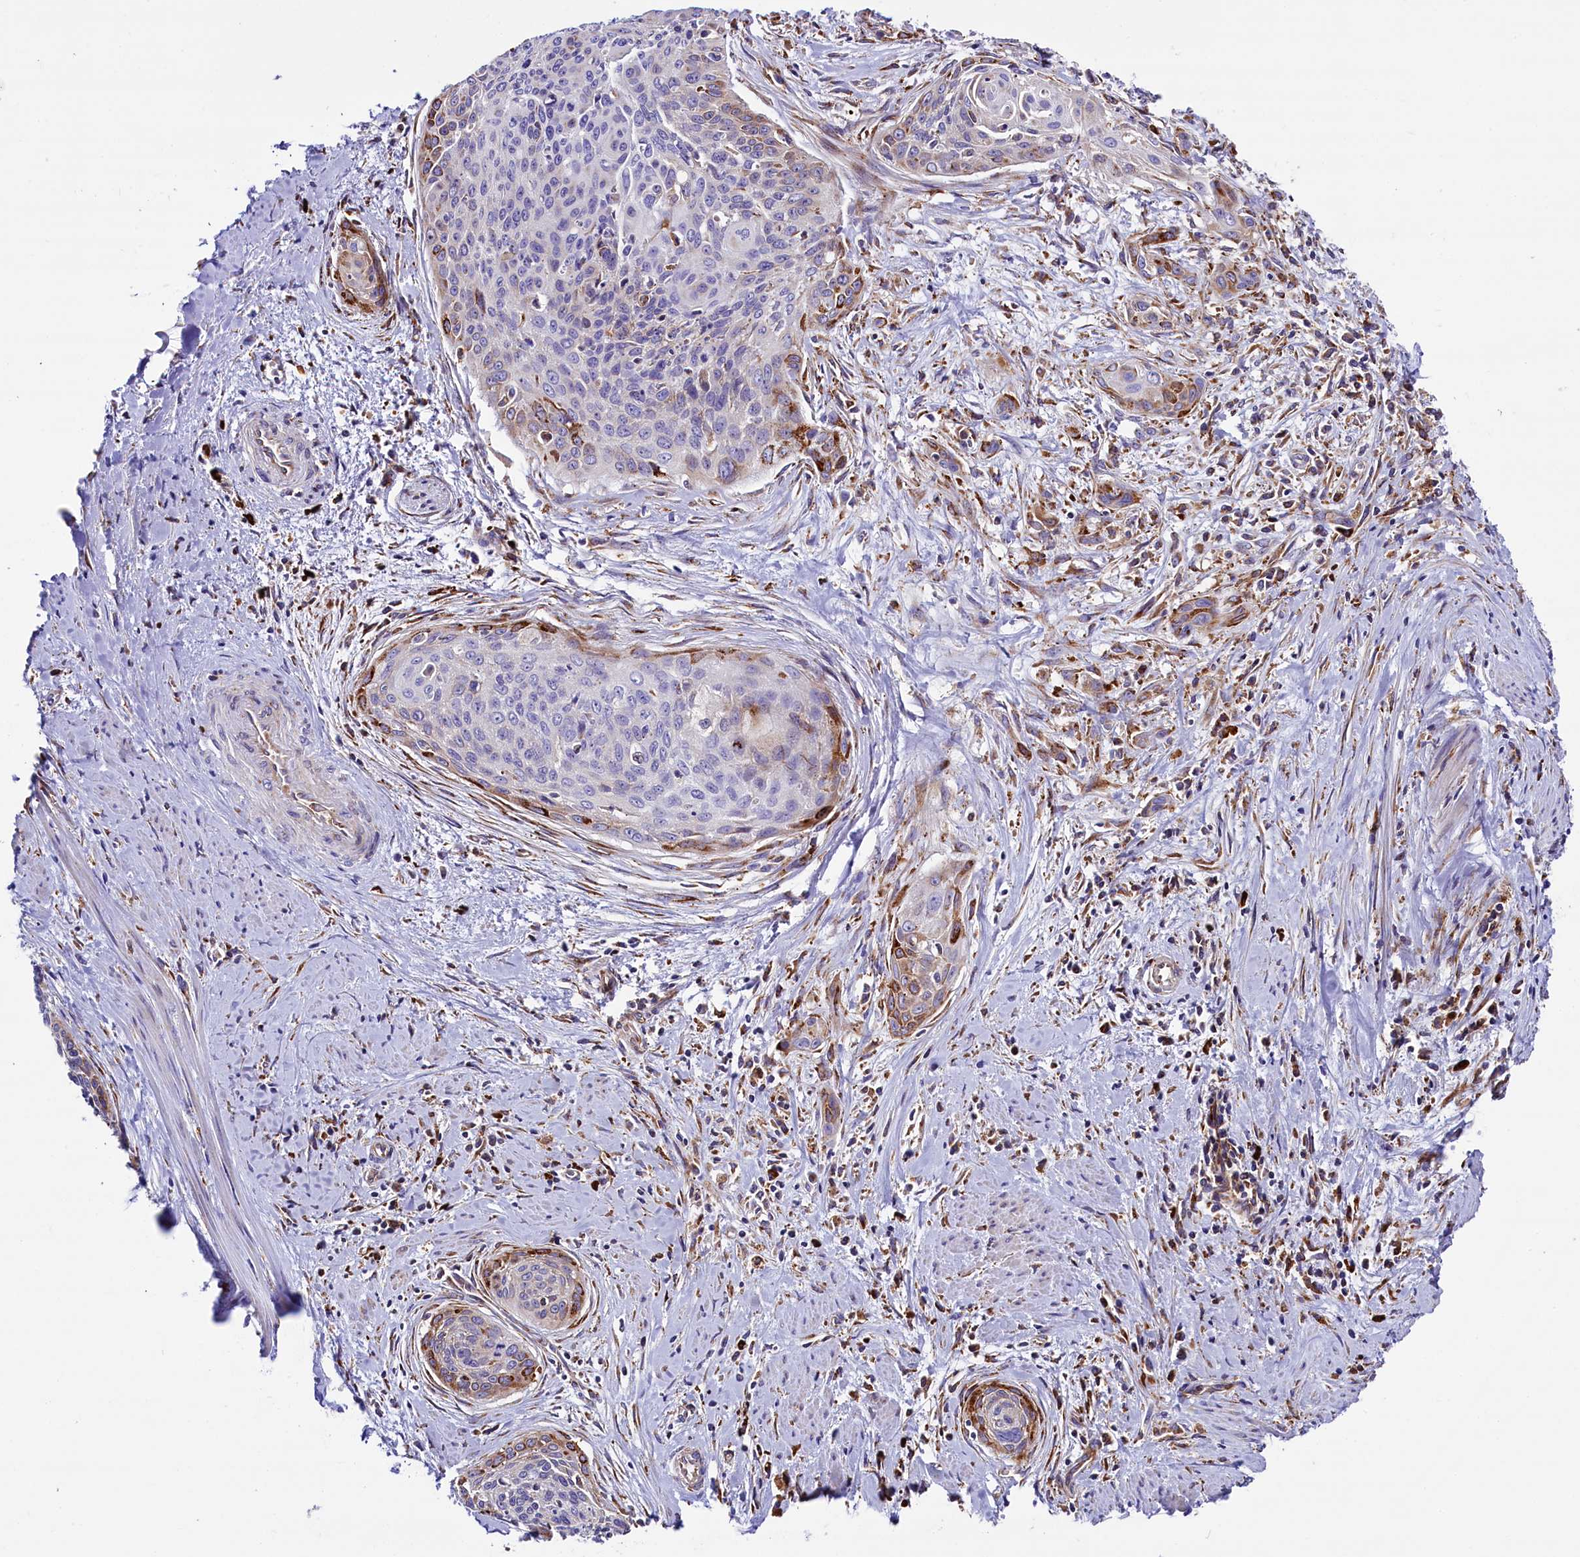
{"staining": {"intensity": "moderate", "quantity": "<25%", "location": "cytoplasmic/membranous"}, "tissue": "cervical cancer", "cell_type": "Tumor cells", "image_type": "cancer", "snomed": [{"axis": "morphology", "description": "Squamous cell carcinoma, NOS"}, {"axis": "topography", "description": "Cervix"}], "caption": "Immunohistochemistry photomicrograph of neoplastic tissue: human cervical squamous cell carcinoma stained using immunohistochemistry (IHC) reveals low levels of moderate protein expression localized specifically in the cytoplasmic/membranous of tumor cells, appearing as a cytoplasmic/membranous brown color.", "gene": "CMTR2", "patient": {"sex": "female", "age": 55}}